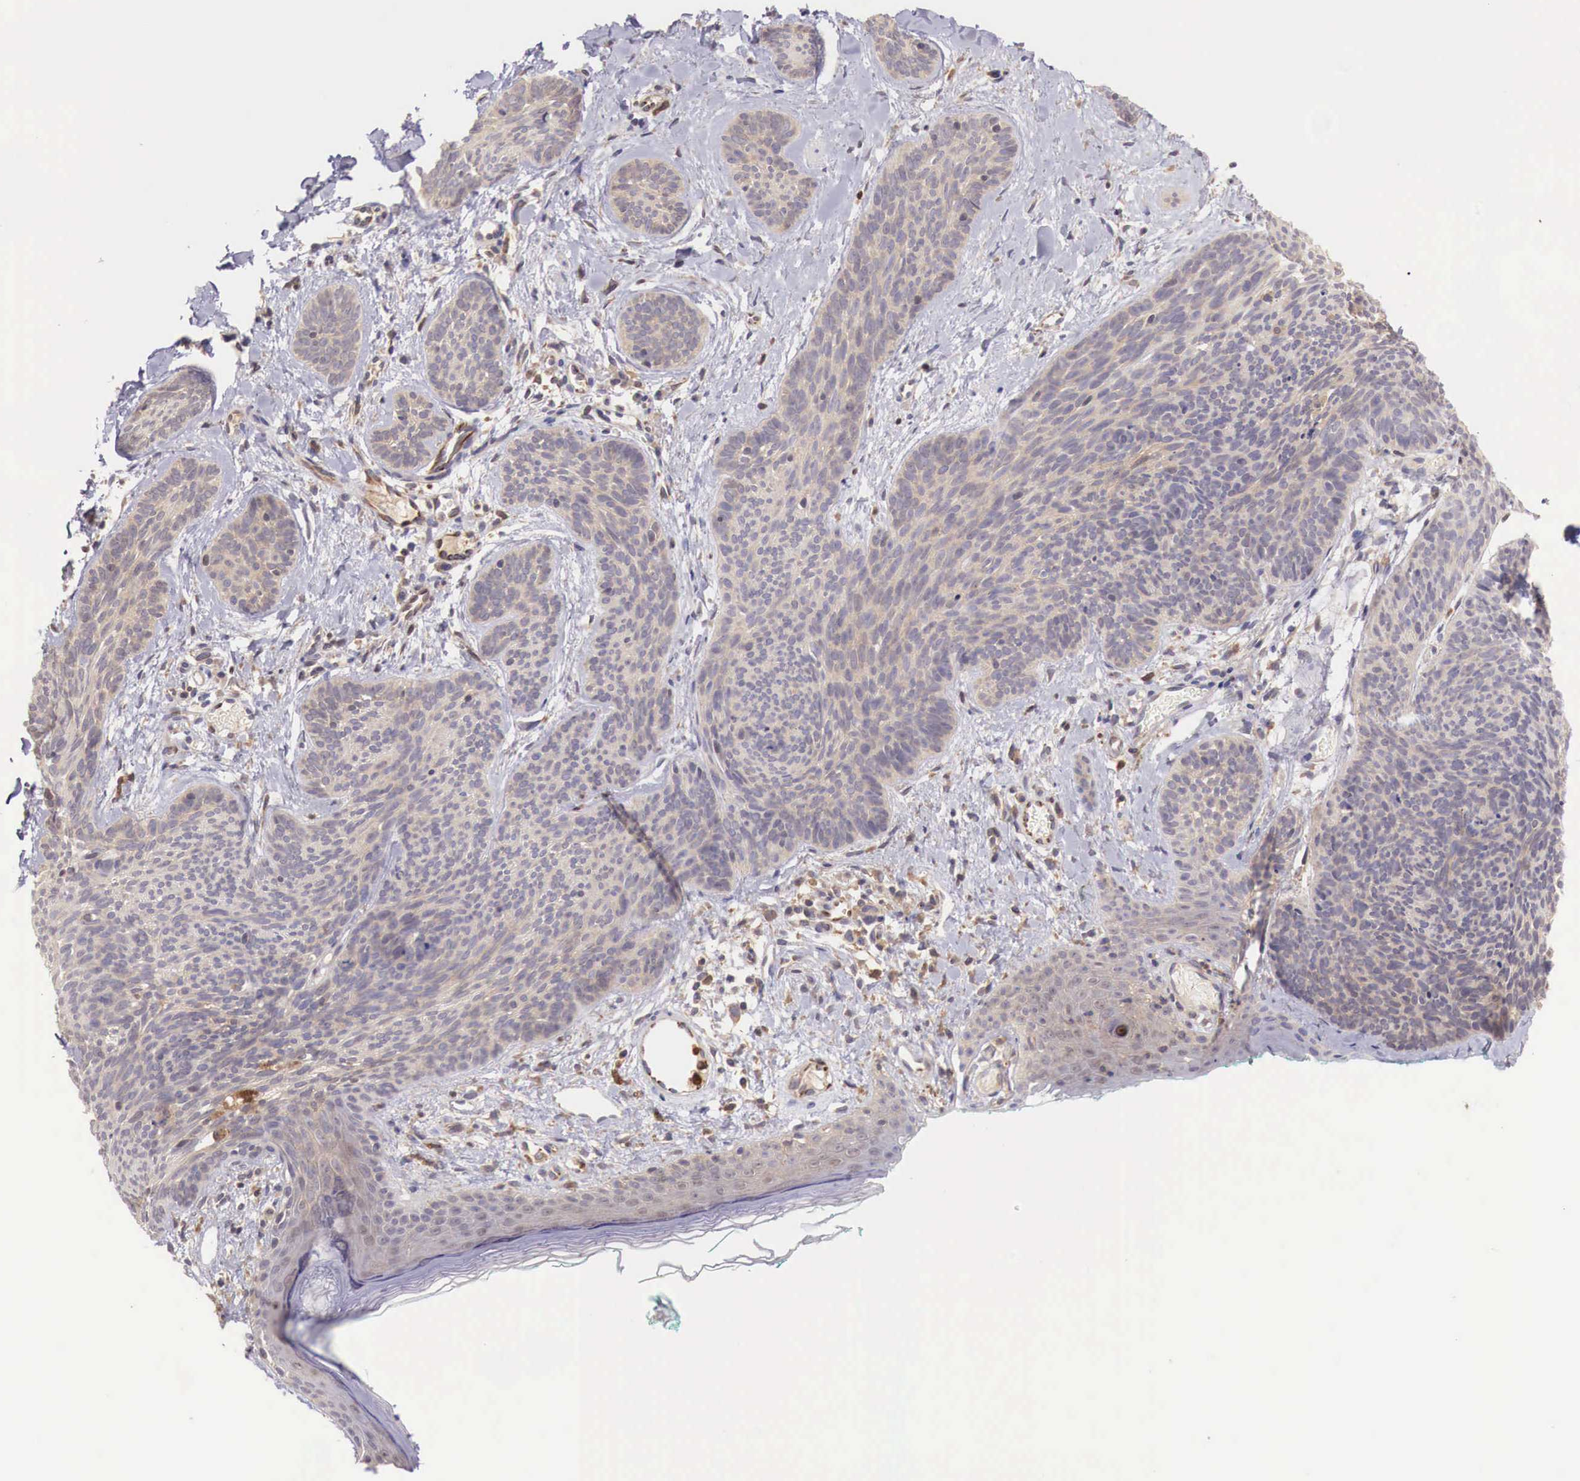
{"staining": {"intensity": "weak", "quantity": ">75%", "location": "cytoplasmic/membranous"}, "tissue": "skin cancer", "cell_type": "Tumor cells", "image_type": "cancer", "snomed": [{"axis": "morphology", "description": "Basal cell carcinoma"}, {"axis": "topography", "description": "Skin"}], "caption": "Protein expression analysis of human skin cancer reveals weak cytoplasmic/membranous staining in about >75% of tumor cells. The staining was performed using DAB to visualize the protein expression in brown, while the nuclei were stained in blue with hematoxylin (Magnification: 20x).", "gene": "GAB2", "patient": {"sex": "female", "age": 81}}